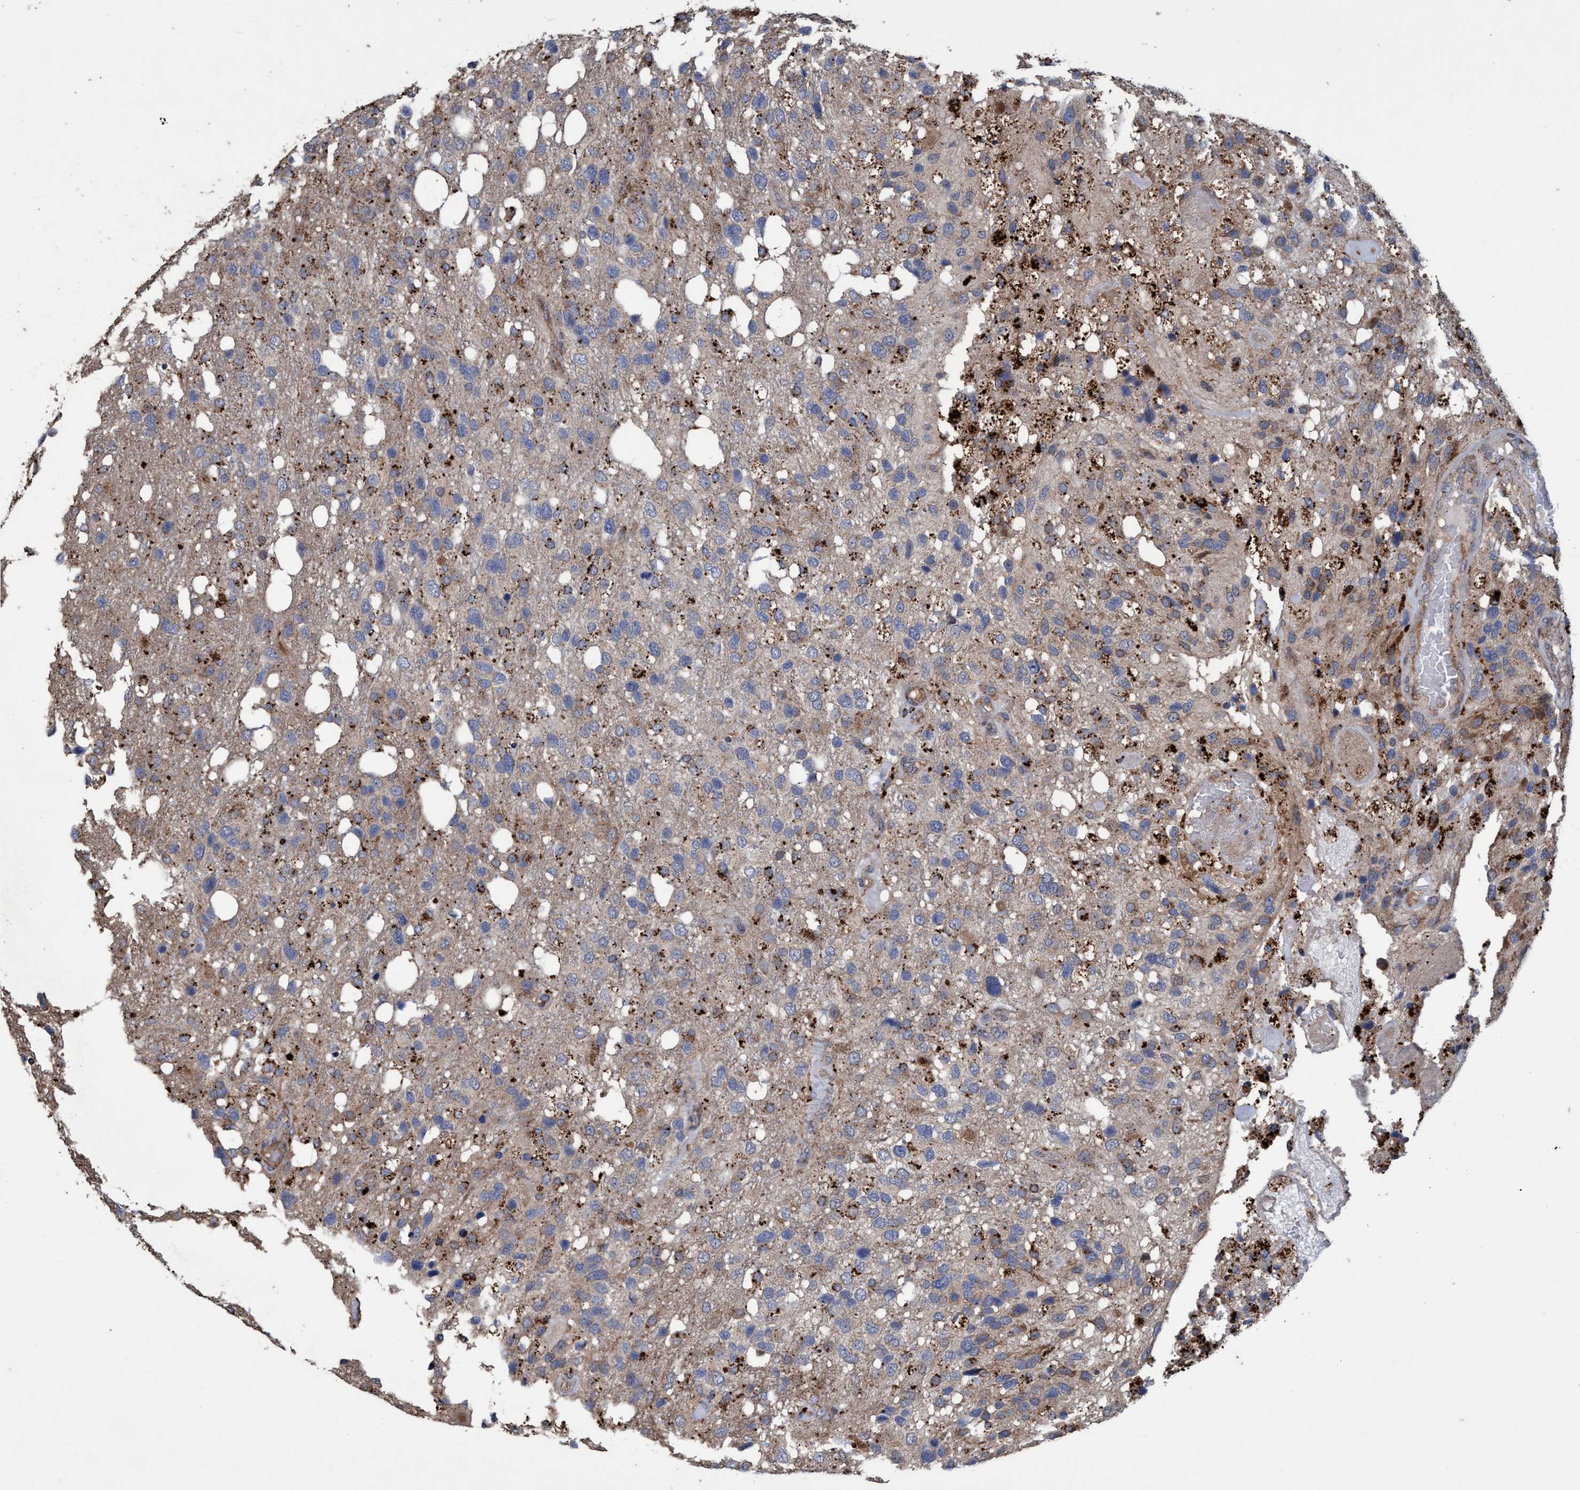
{"staining": {"intensity": "weak", "quantity": "<25%", "location": "cytoplasmic/membranous"}, "tissue": "glioma", "cell_type": "Tumor cells", "image_type": "cancer", "snomed": [{"axis": "morphology", "description": "Glioma, malignant, High grade"}, {"axis": "topography", "description": "Brain"}], "caption": "Immunohistochemistry (IHC) micrograph of neoplastic tissue: glioma stained with DAB (3,3'-diaminobenzidine) demonstrates no significant protein positivity in tumor cells.", "gene": "BBS9", "patient": {"sex": "female", "age": 58}}